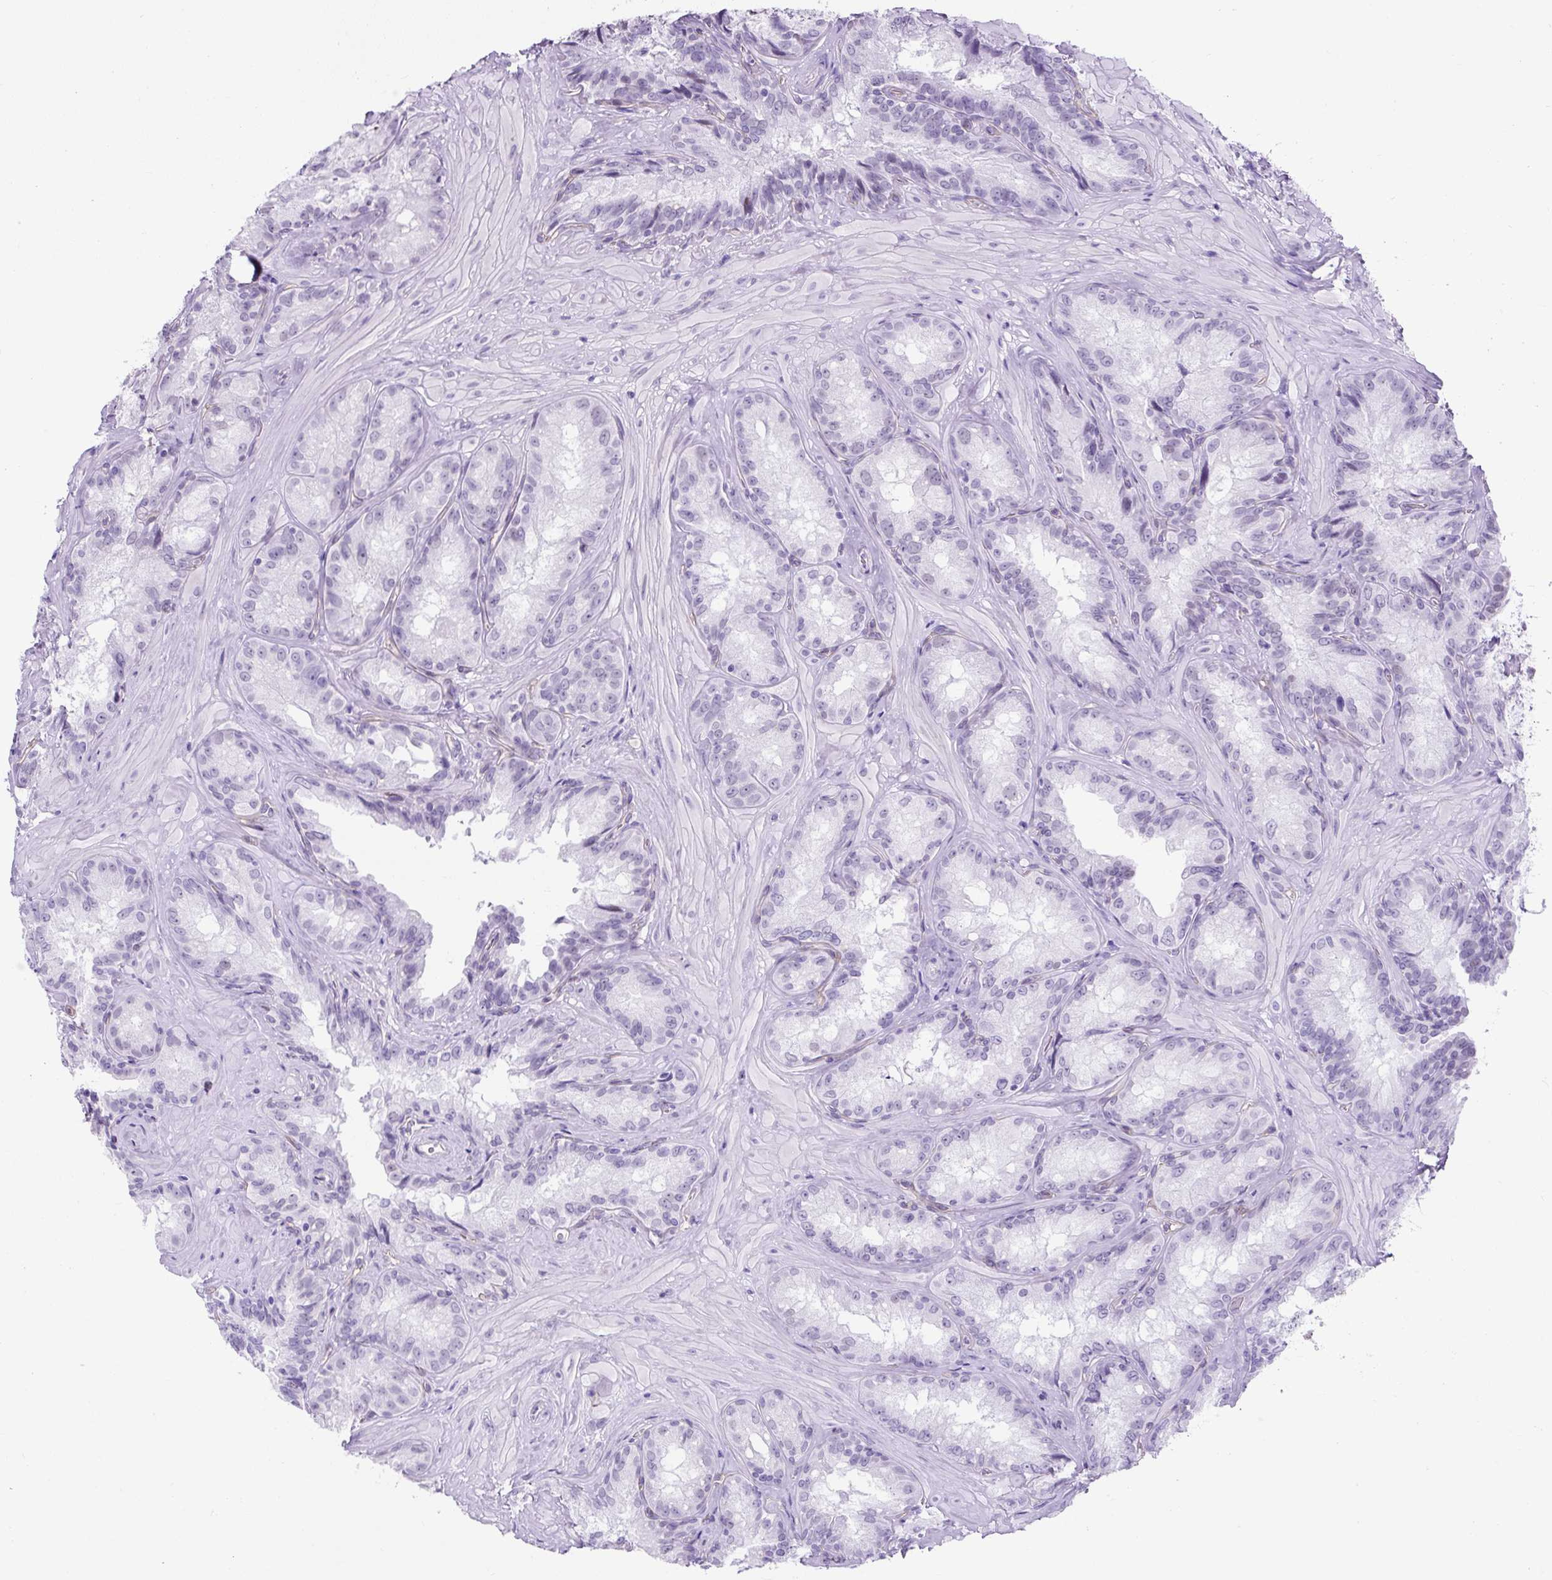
{"staining": {"intensity": "negative", "quantity": "none", "location": "none"}, "tissue": "seminal vesicle", "cell_type": "Glandular cells", "image_type": "normal", "snomed": [{"axis": "morphology", "description": "Normal tissue, NOS"}, {"axis": "topography", "description": "Seminal veicle"}], "caption": "A histopathology image of seminal vesicle stained for a protein reveals no brown staining in glandular cells. (Stains: DAB (3,3'-diaminobenzidine) immunohistochemistry (IHC) with hematoxylin counter stain, Microscopy: brightfield microscopy at high magnification).", "gene": "KRT12", "patient": {"sex": "male", "age": 47}}